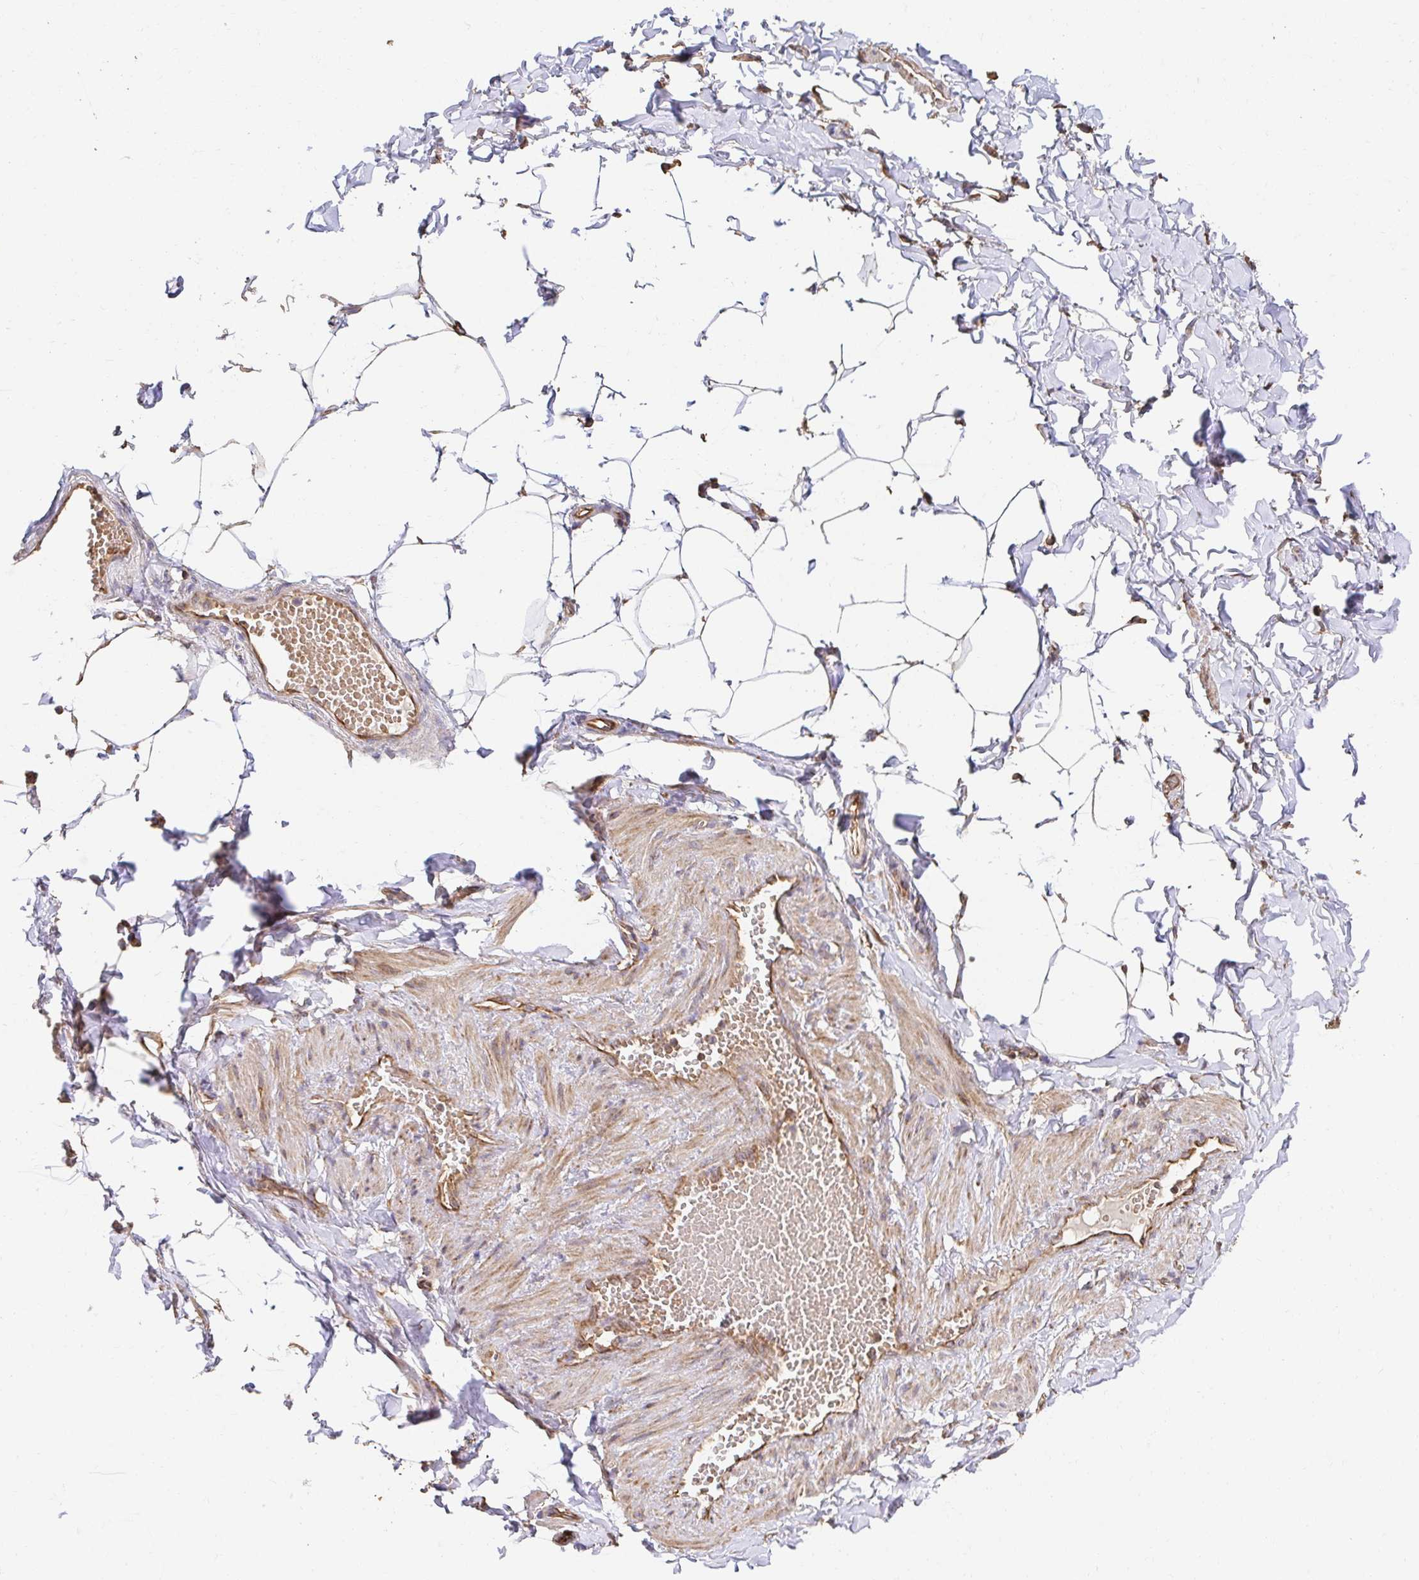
{"staining": {"intensity": "weak", "quantity": "<25%", "location": "cytoplasmic/membranous"}, "tissue": "adipose tissue", "cell_type": "Adipocytes", "image_type": "normal", "snomed": [{"axis": "morphology", "description": "Normal tissue, NOS"}, {"axis": "topography", "description": "Soft tissue"}, {"axis": "topography", "description": "Adipose tissue"}, {"axis": "topography", "description": "Vascular tissue"}, {"axis": "topography", "description": "Peripheral nerve tissue"}], "caption": "Image shows no significant protein expression in adipocytes of unremarkable adipose tissue.", "gene": "APBB1", "patient": {"sex": "male", "age": 29}}